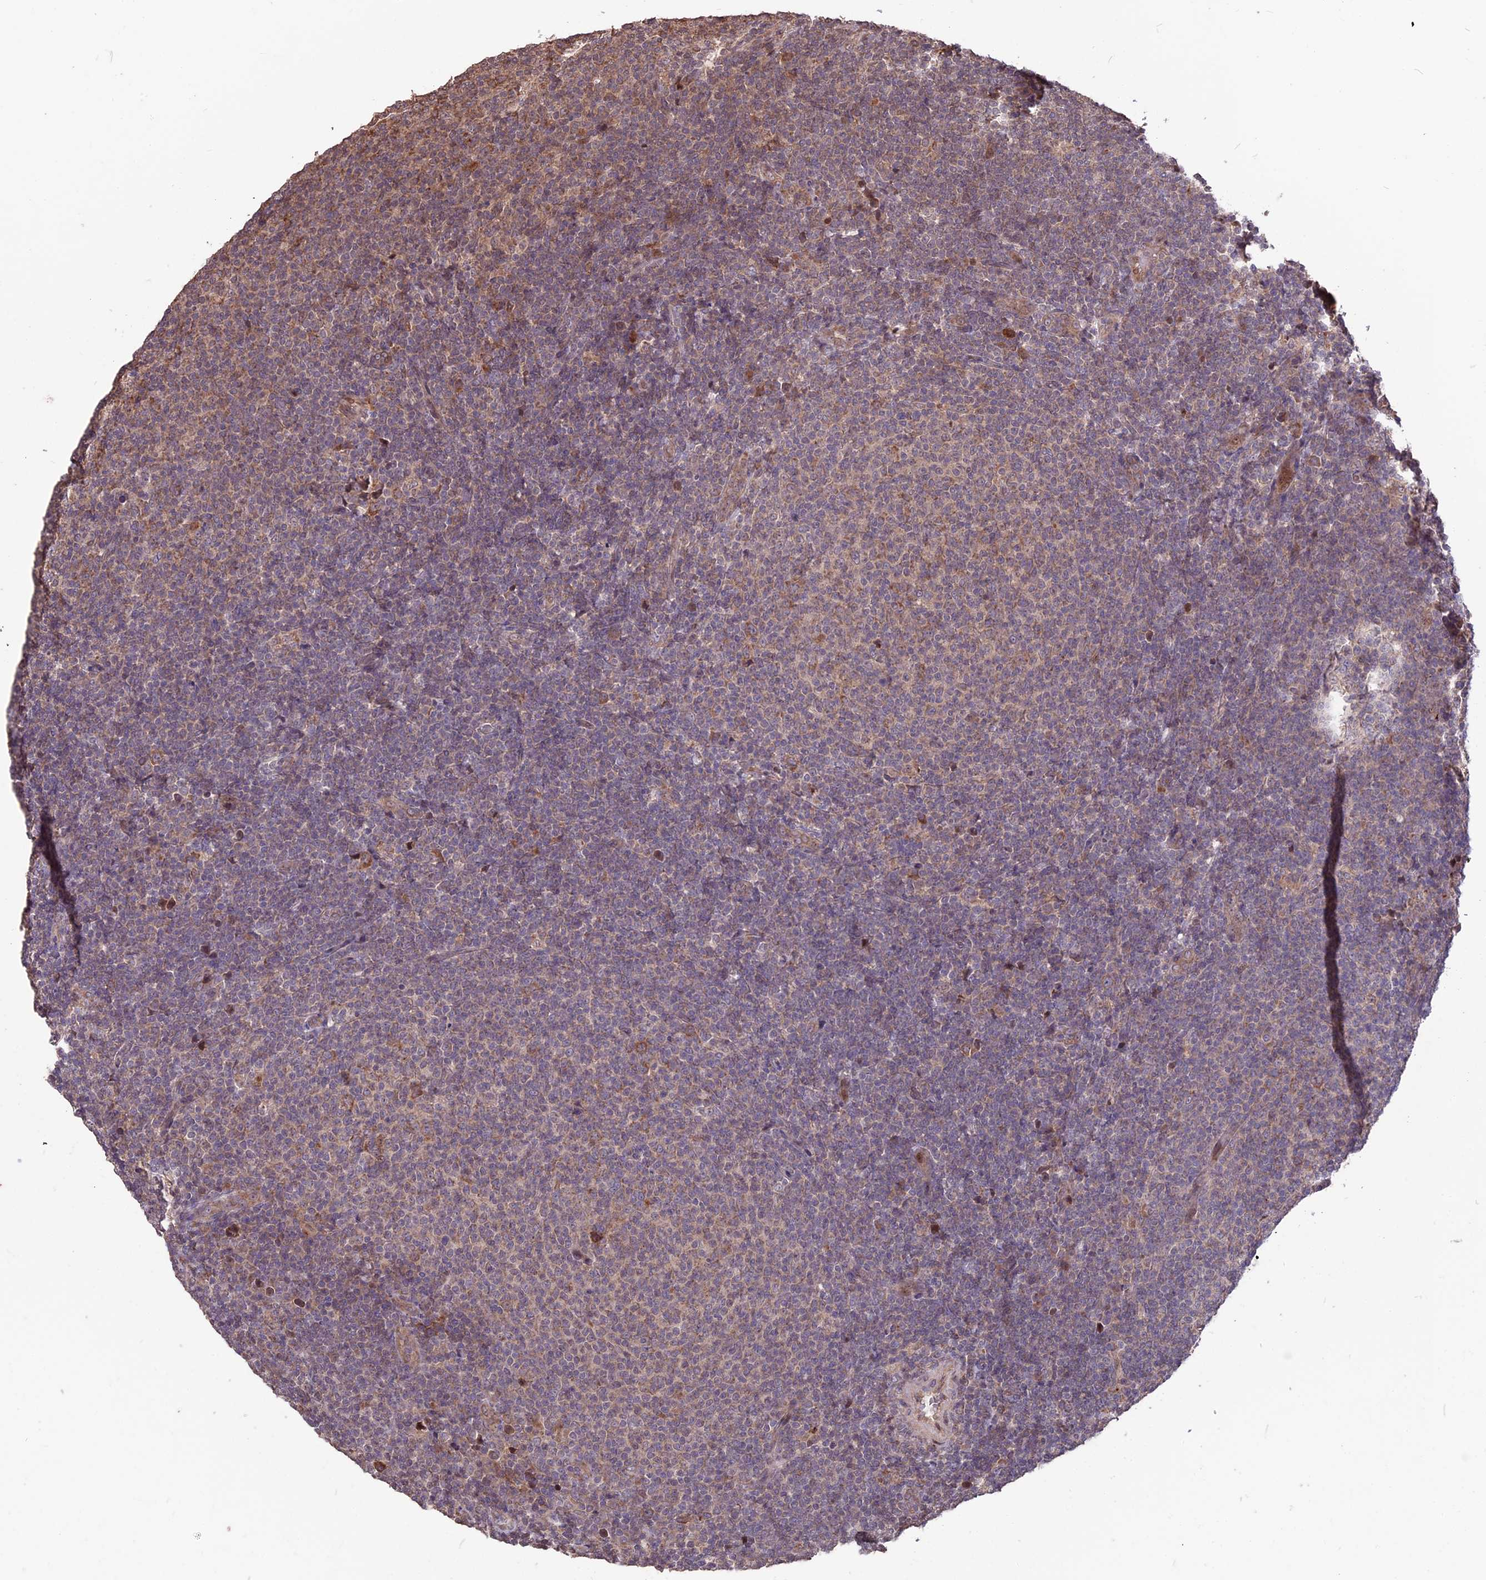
{"staining": {"intensity": "weak", "quantity": "<25%", "location": "cytoplasmic/membranous"}, "tissue": "lymphoma", "cell_type": "Tumor cells", "image_type": "cancer", "snomed": [{"axis": "morphology", "description": "Malignant lymphoma, non-Hodgkin's type, Low grade"}, {"axis": "topography", "description": "Lymph node"}], "caption": "DAB (3,3'-diaminobenzidine) immunohistochemical staining of human low-grade malignant lymphoma, non-Hodgkin's type displays no significant expression in tumor cells.", "gene": "ZNF598", "patient": {"sex": "male", "age": 66}}